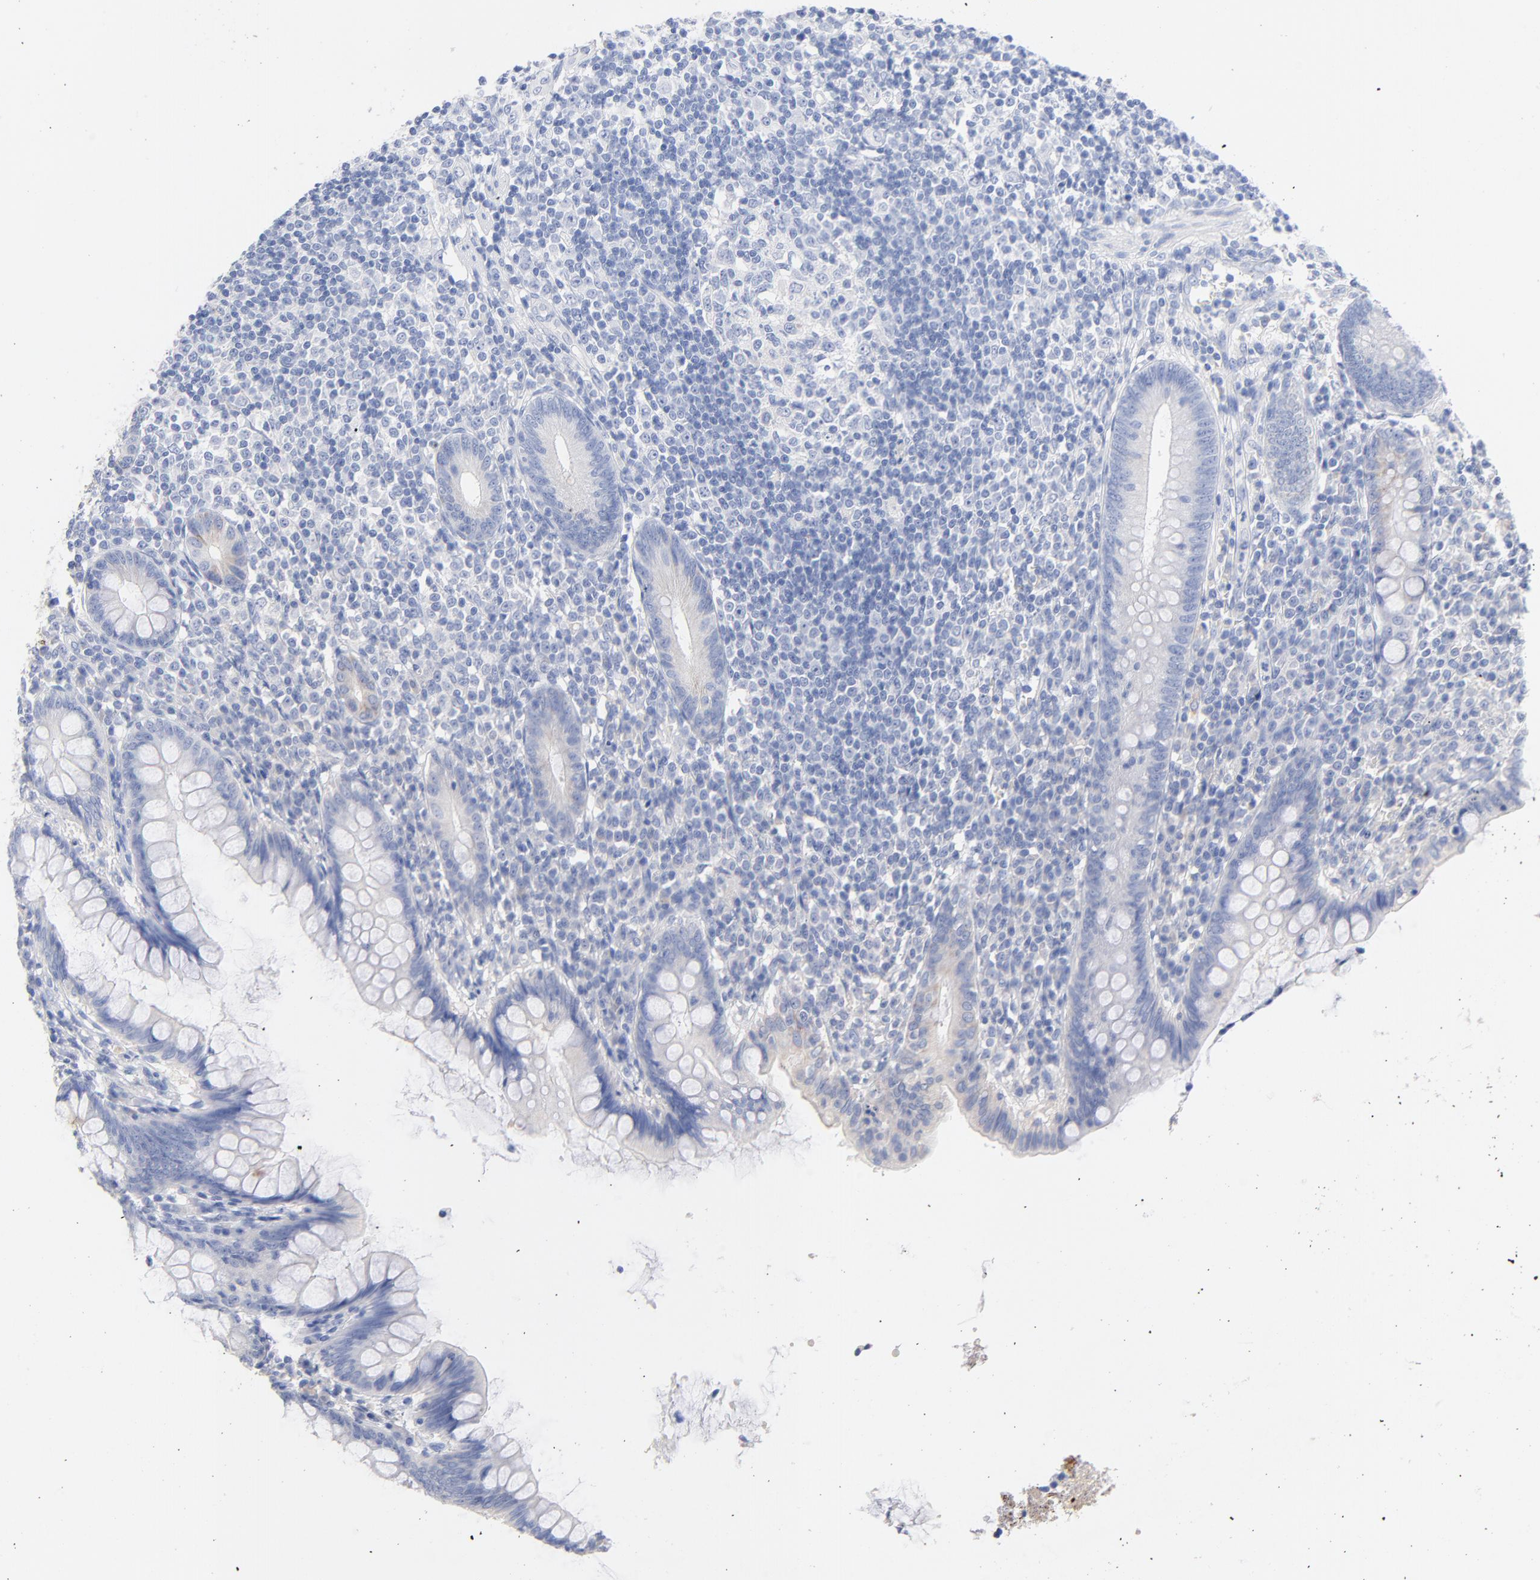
{"staining": {"intensity": "weak", "quantity": "<25%", "location": "cytoplasmic/membranous"}, "tissue": "appendix", "cell_type": "Glandular cells", "image_type": "normal", "snomed": [{"axis": "morphology", "description": "Normal tissue, NOS"}, {"axis": "topography", "description": "Appendix"}], "caption": "Immunohistochemistry image of normal appendix: appendix stained with DAB (3,3'-diaminobenzidine) shows no significant protein expression in glandular cells. (Stains: DAB immunohistochemistry (IHC) with hematoxylin counter stain, Microscopy: brightfield microscopy at high magnification).", "gene": "CPS1", "patient": {"sex": "female", "age": 66}}